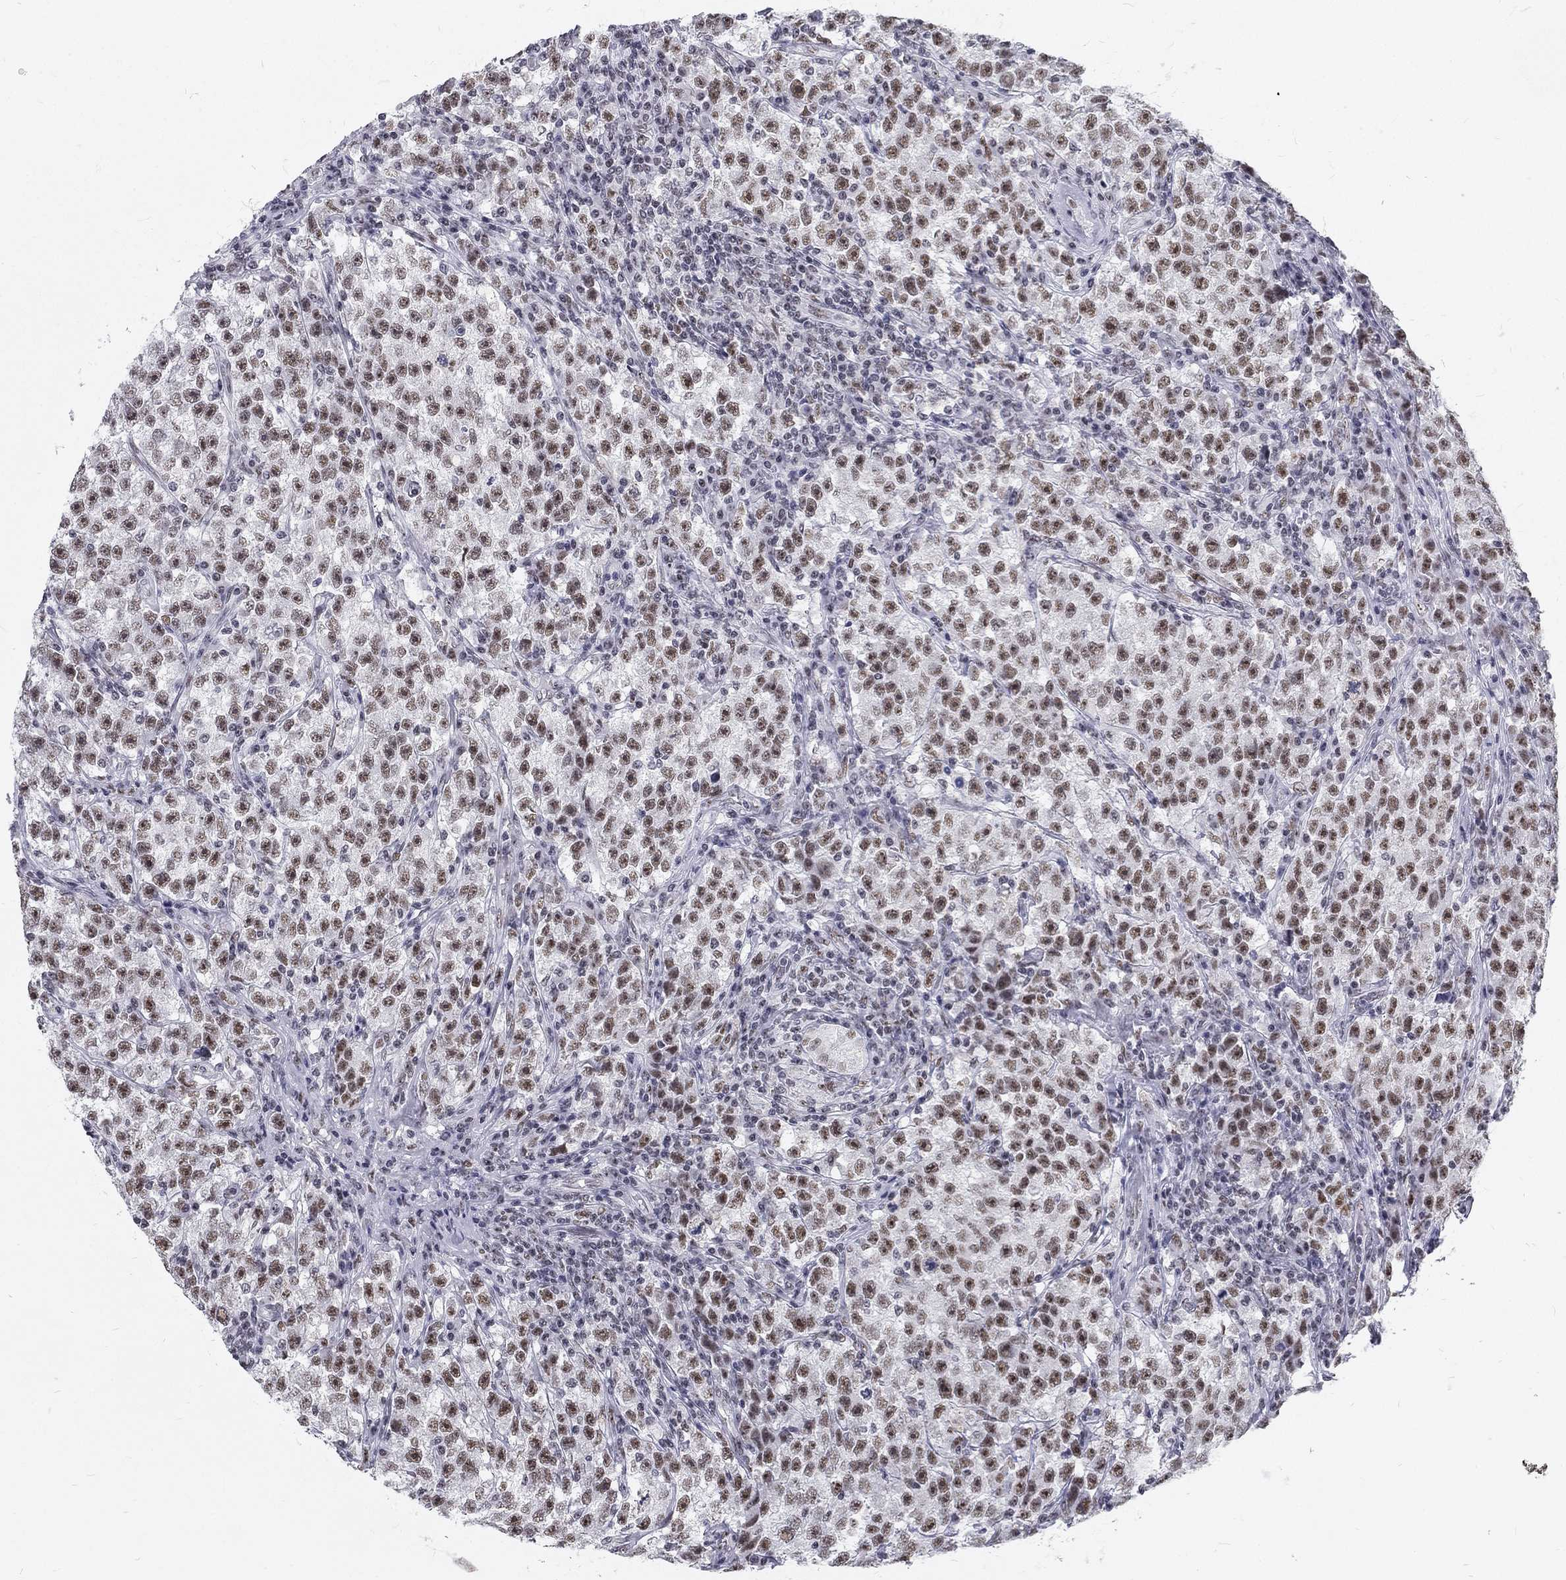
{"staining": {"intensity": "moderate", "quantity": ">75%", "location": "nuclear"}, "tissue": "testis cancer", "cell_type": "Tumor cells", "image_type": "cancer", "snomed": [{"axis": "morphology", "description": "Seminoma, NOS"}, {"axis": "topography", "description": "Testis"}], "caption": "Tumor cells show medium levels of moderate nuclear expression in about >75% of cells in human testis seminoma.", "gene": "SNORC", "patient": {"sex": "male", "age": 22}}